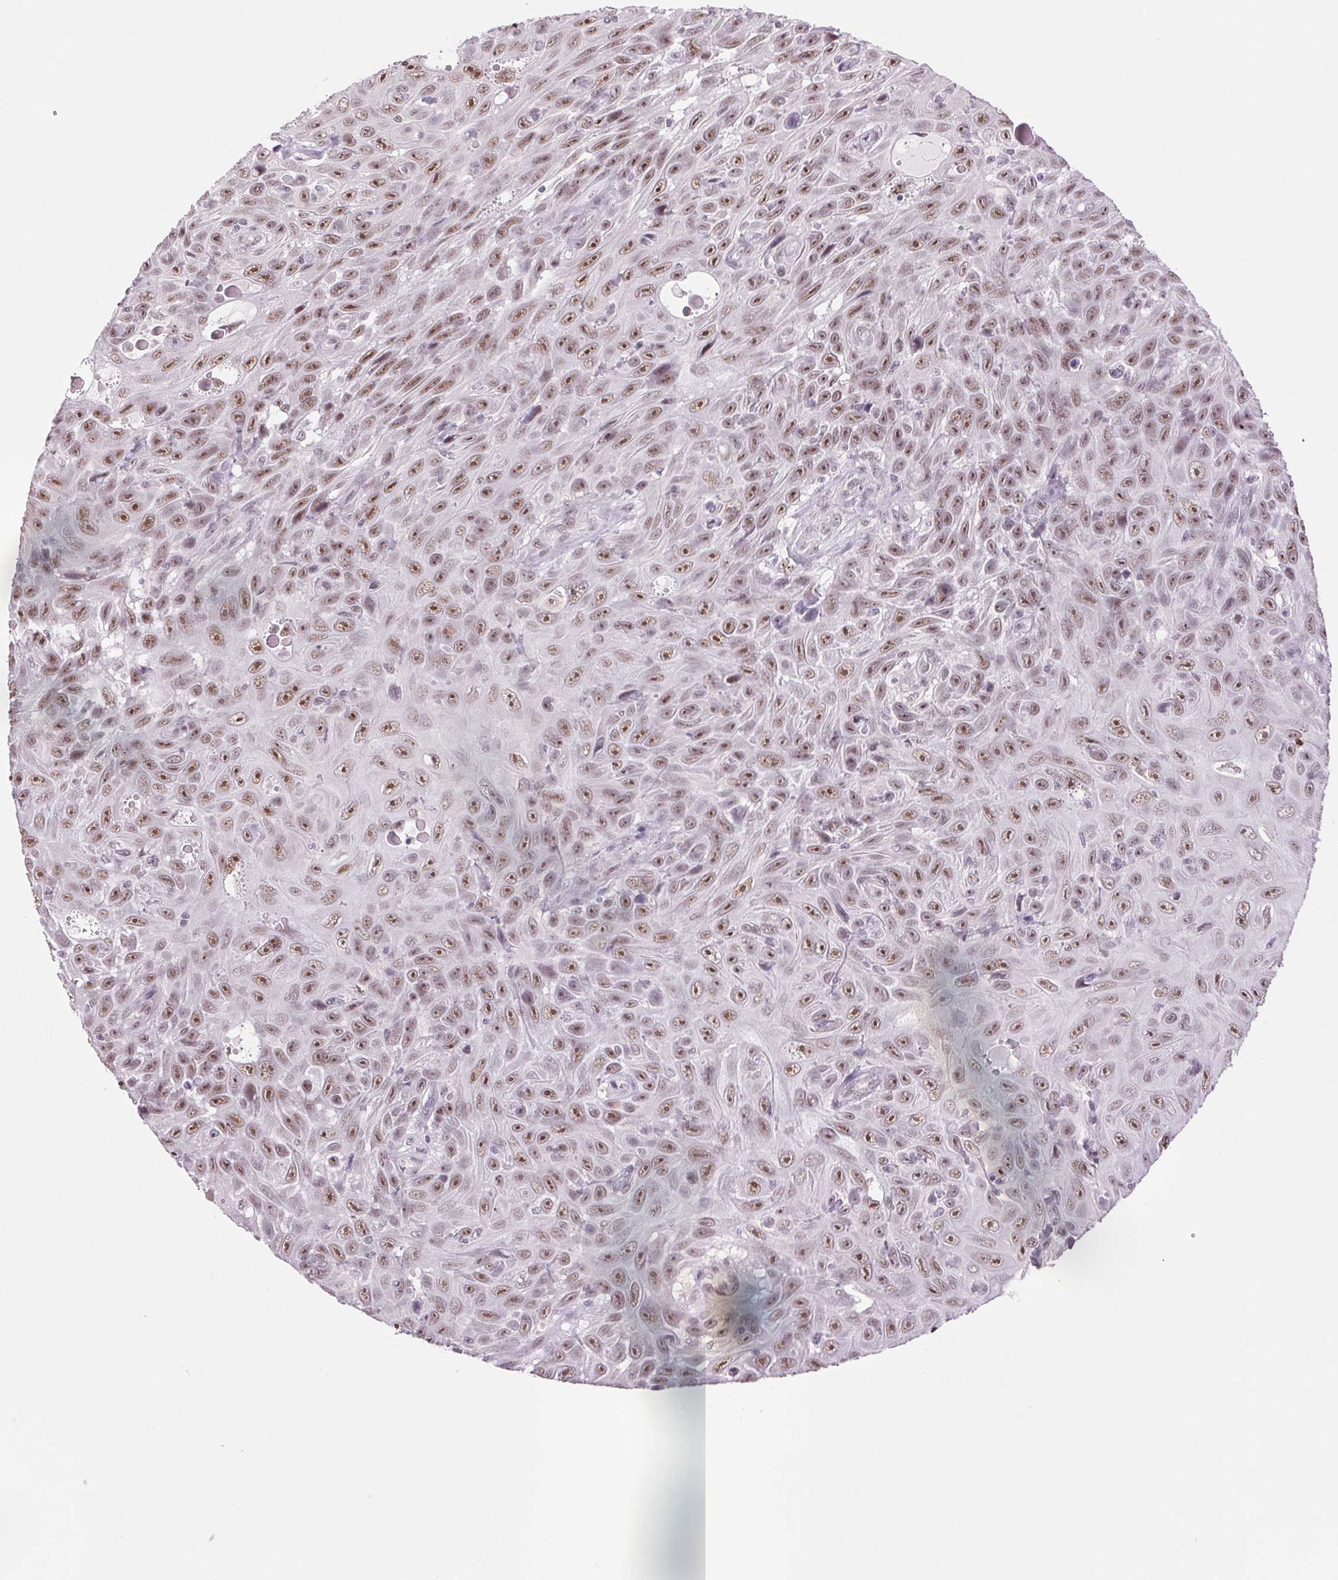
{"staining": {"intensity": "moderate", "quantity": ">75%", "location": "nuclear"}, "tissue": "skin cancer", "cell_type": "Tumor cells", "image_type": "cancer", "snomed": [{"axis": "morphology", "description": "Squamous cell carcinoma, NOS"}, {"axis": "topography", "description": "Skin"}], "caption": "The histopathology image shows immunohistochemical staining of squamous cell carcinoma (skin). There is moderate nuclear staining is appreciated in about >75% of tumor cells.", "gene": "ZC3H14", "patient": {"sex": "male", "age": 82}}